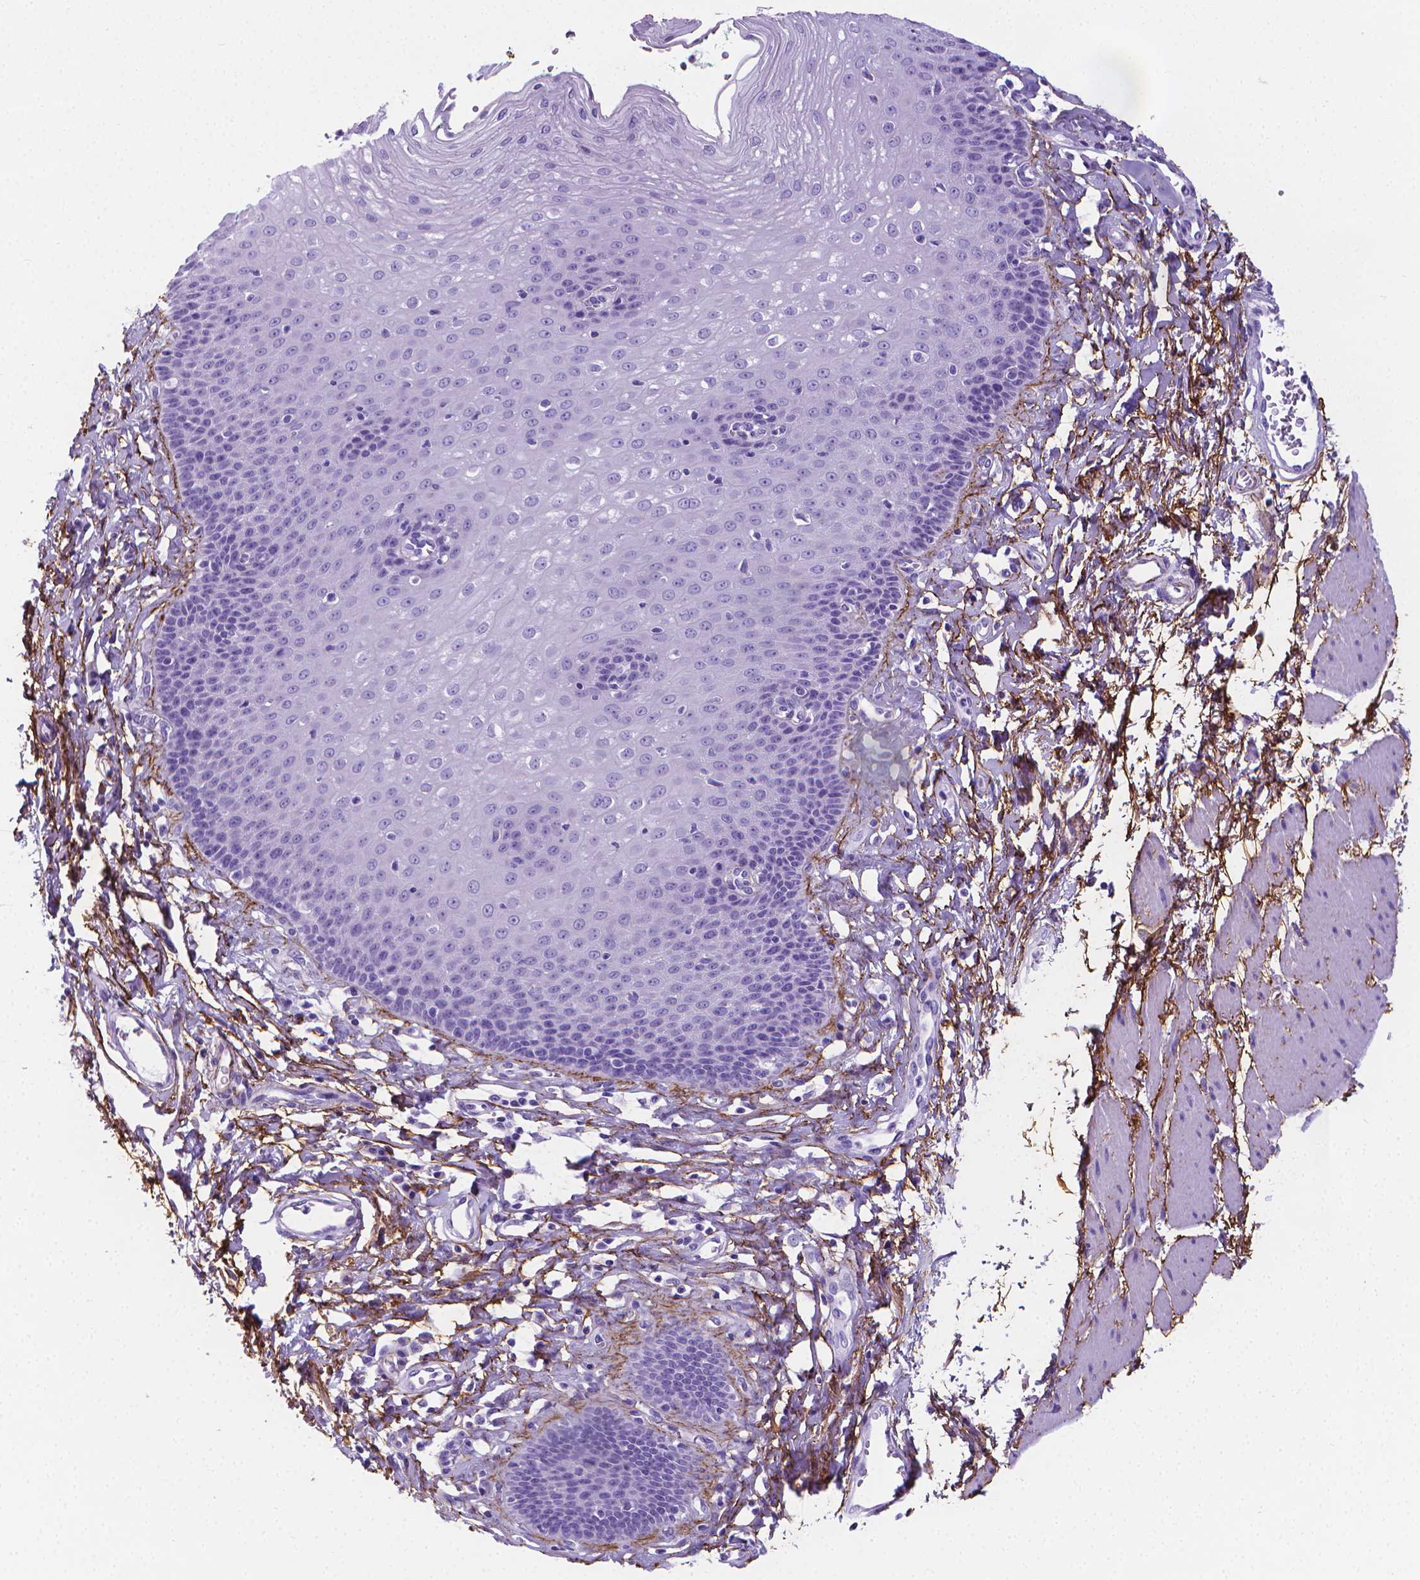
{"staining": {"intensity": "negative", "quantity": "none", "location": "none"}, "tissue": "esophagus", "cell_type": "Squamous epithelial cells", "image_type": "normal", "snomed": [{"axis": "morphology", "description": "Normal tissue, NOS"}, {"axis": "topography", "description": "Esophagus"}], "caption": "This is a image of immunohistochemistry staining of unremarkable esophagus, which shows no staining in squamous epithelial cells. (Brightfield microscopy of DAB (3,3'-diaminobenzidine) IHC at high magnification).", "gene": "MFAP2", "patient": {"sex": "female", "age": 81}}